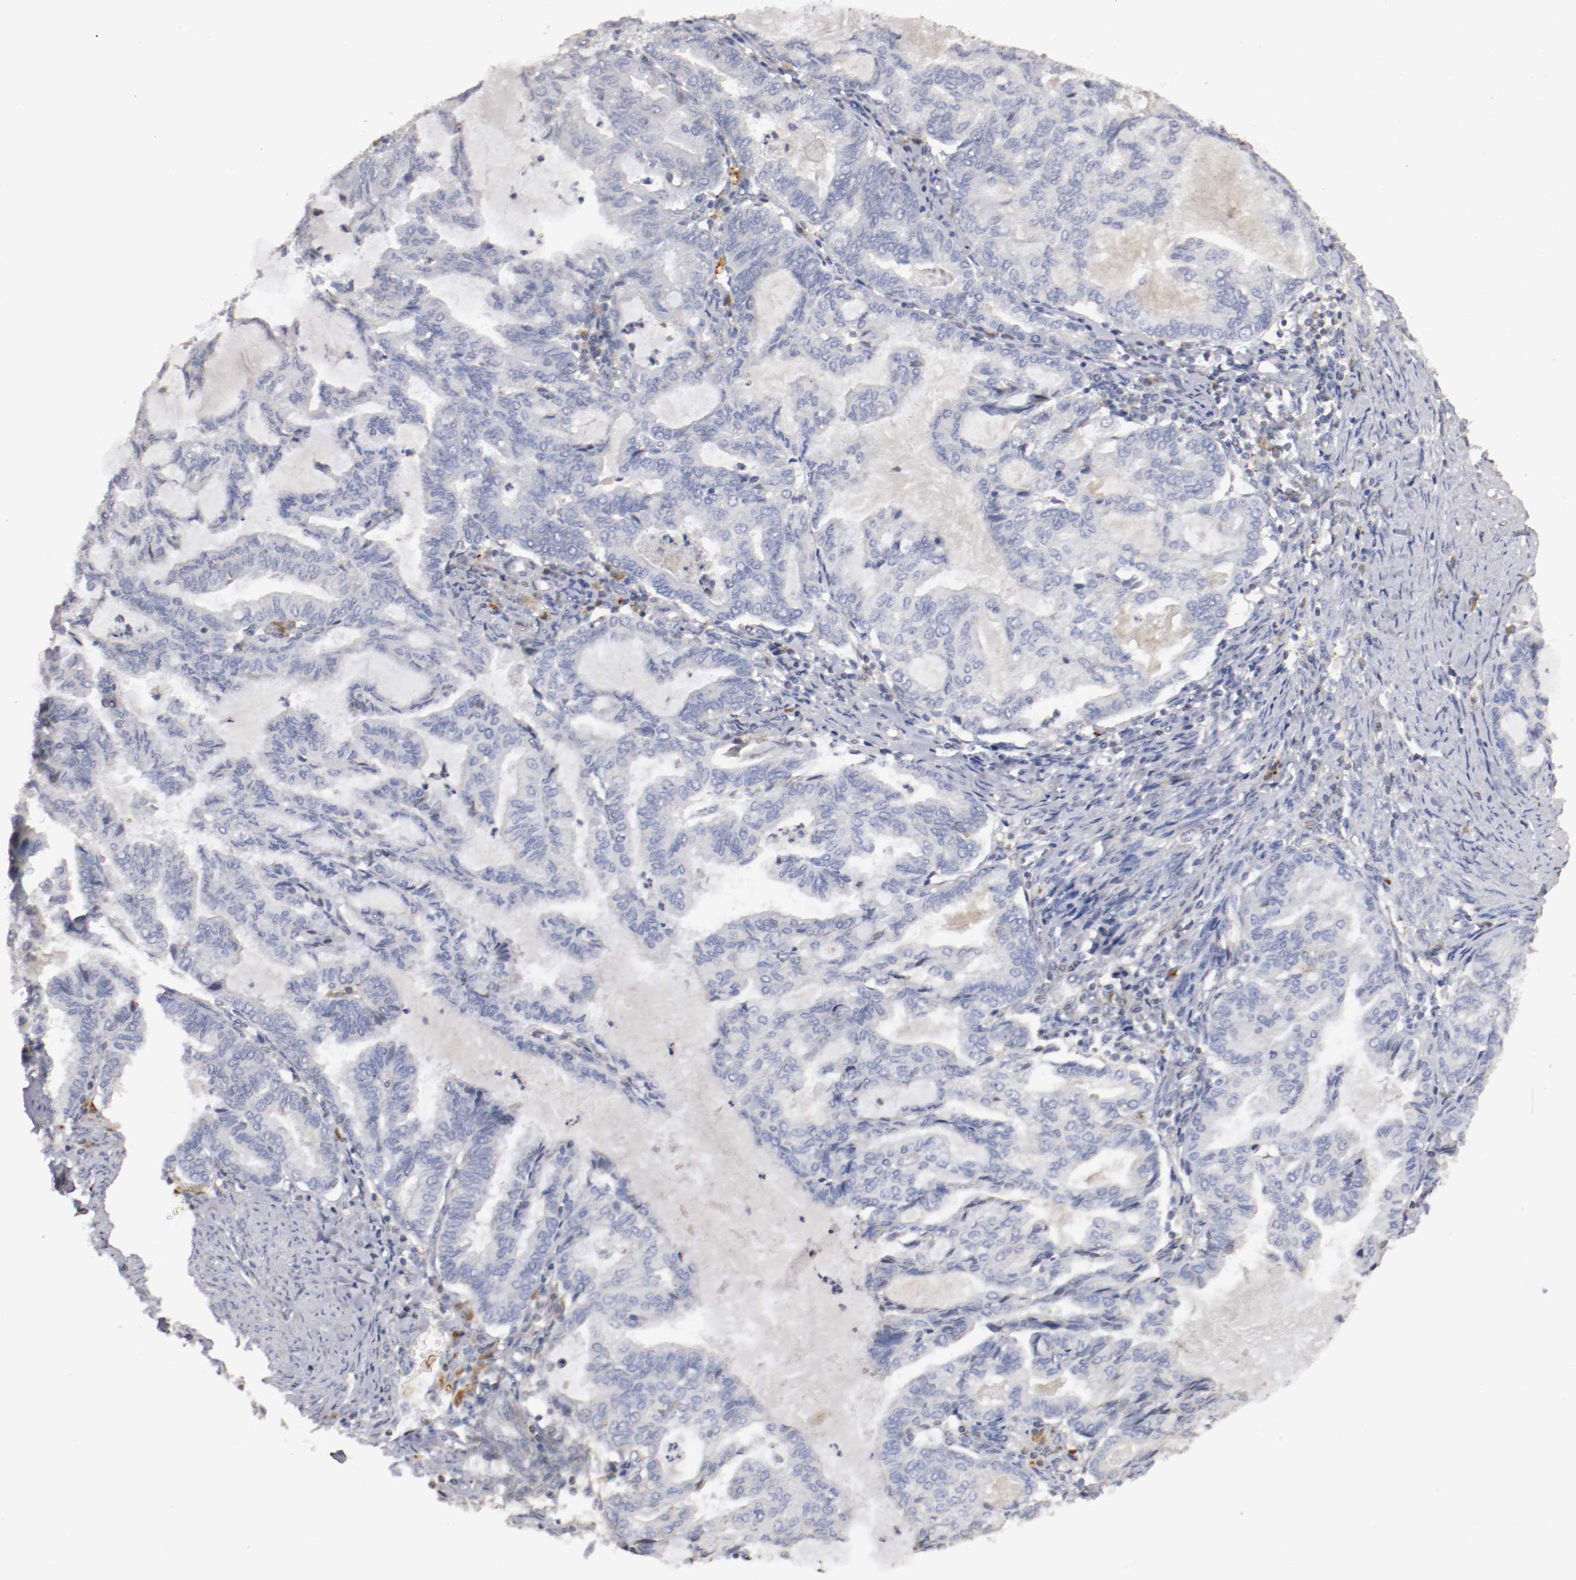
{"staining": {"intensity": "negative", "quantity": "none", "location": "none"}, "tissue": "endometrial cancer", "cell_type": "Tumor cells", "image_type": "cancer", "snomed": [{"axis": "morphology", "description": "Adenocarcinoma, NOS"}, {"axis": "topography", "description": "Endometrium"}], "caption": "Endometrial cancer was stained to show a protein in brown. There is no significant positivity in tumor cells.", "gene": "CDK6", "patient": {"sex": "female", "age": 86}}